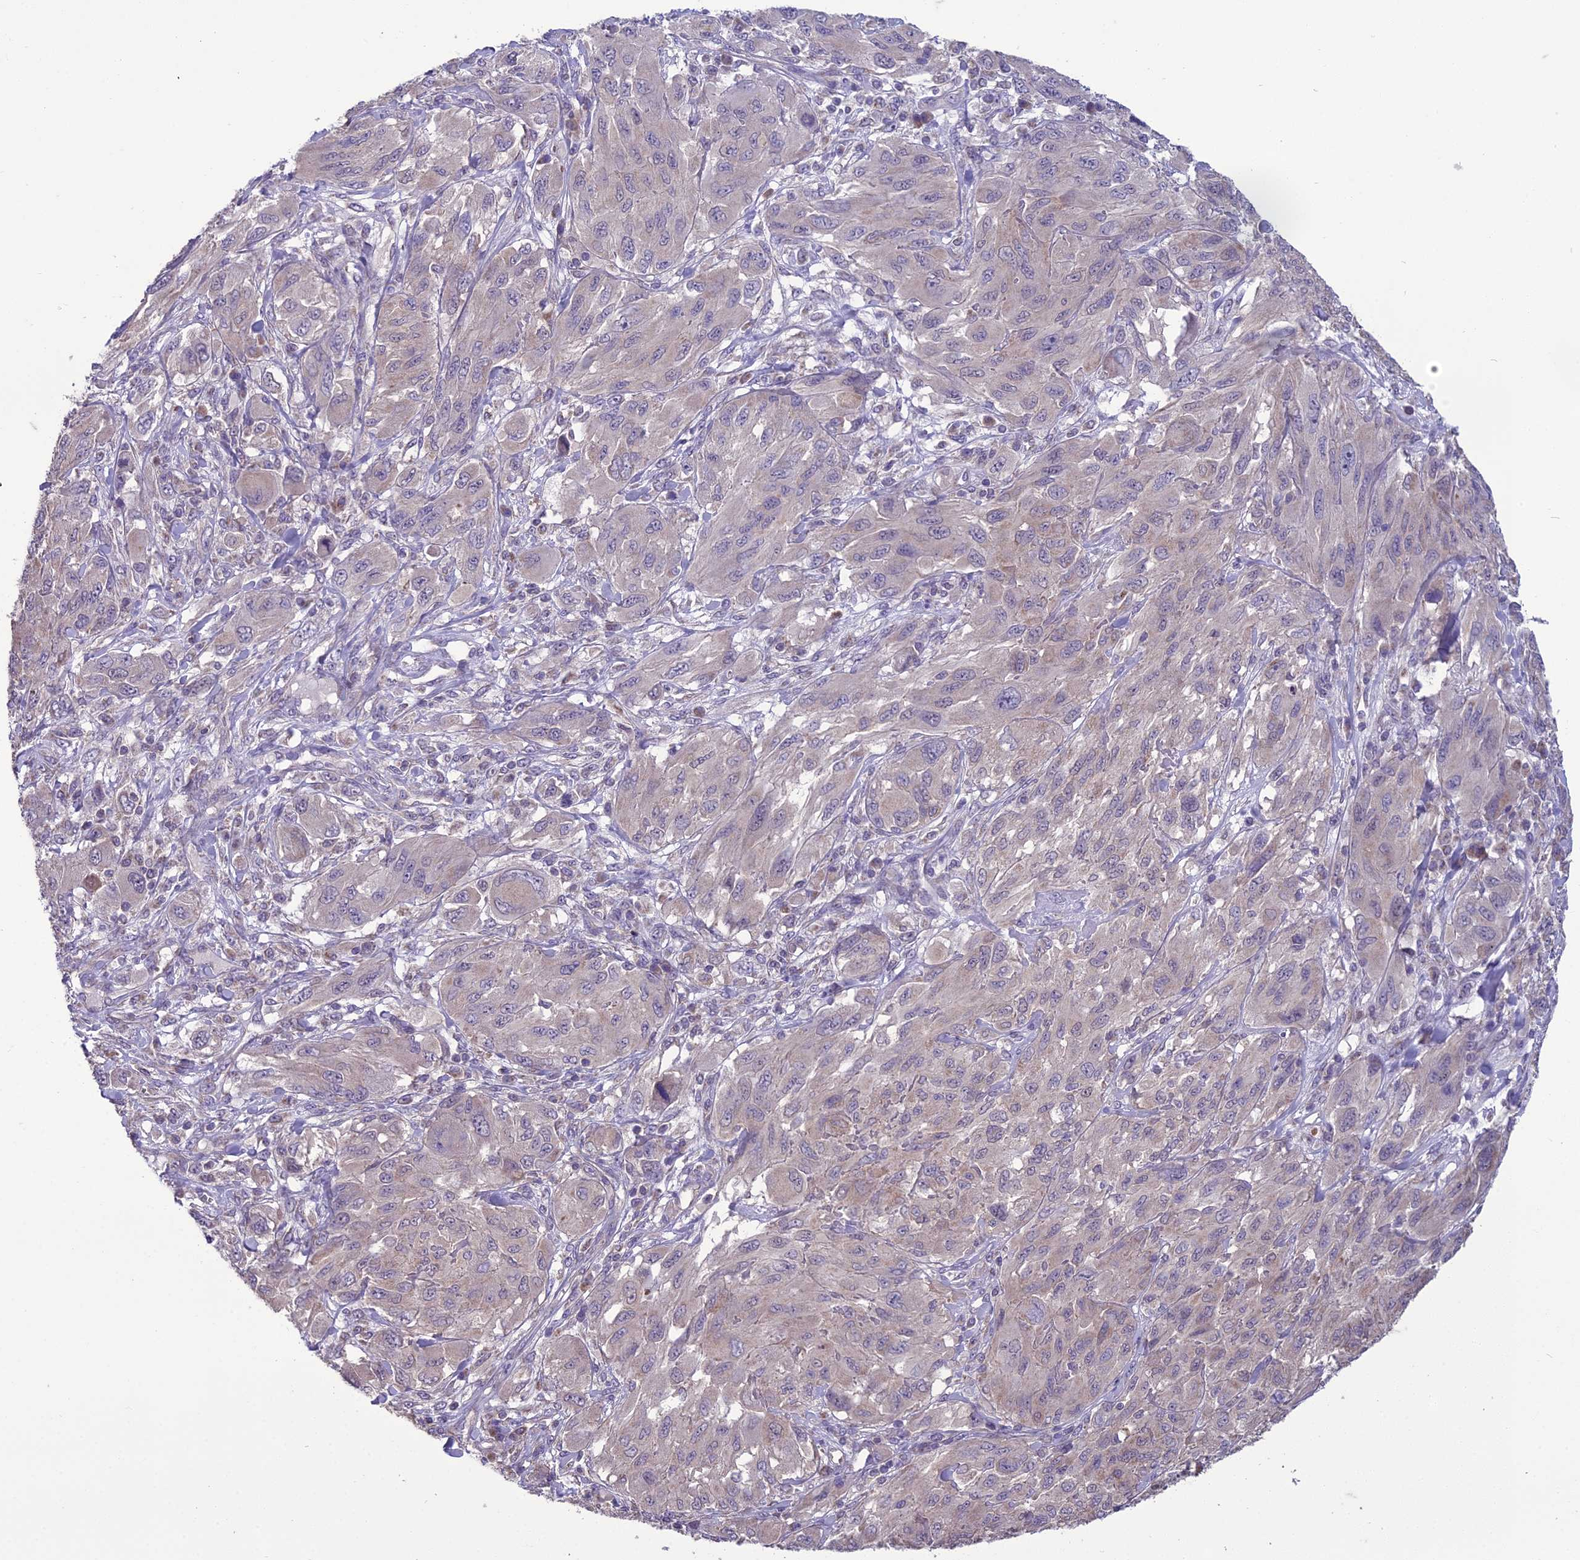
{"staining": {"intensity": "negative", "quantity": "none", "location": "none"}, "tissue": "melanoma", "cell_type": "Tumor cells", "image_type": "cancer", "snomed": [{"axis": "morphology", "description": "Malignant melanoma, NOS"}, {"axis": "topography", "description": "Skin"}], "caption": "Immunohistochemistry histopathology image of human malignant melanoma stained for a protein (brown), which reveals no expression in tumor cells. (DAB (3,3'-diaminobenzidine) immunohistochemistry visualized using brightfield microscopy, high magnification).", "gene": "DUS2", "patient": {"sex": "female", "age": 91}}